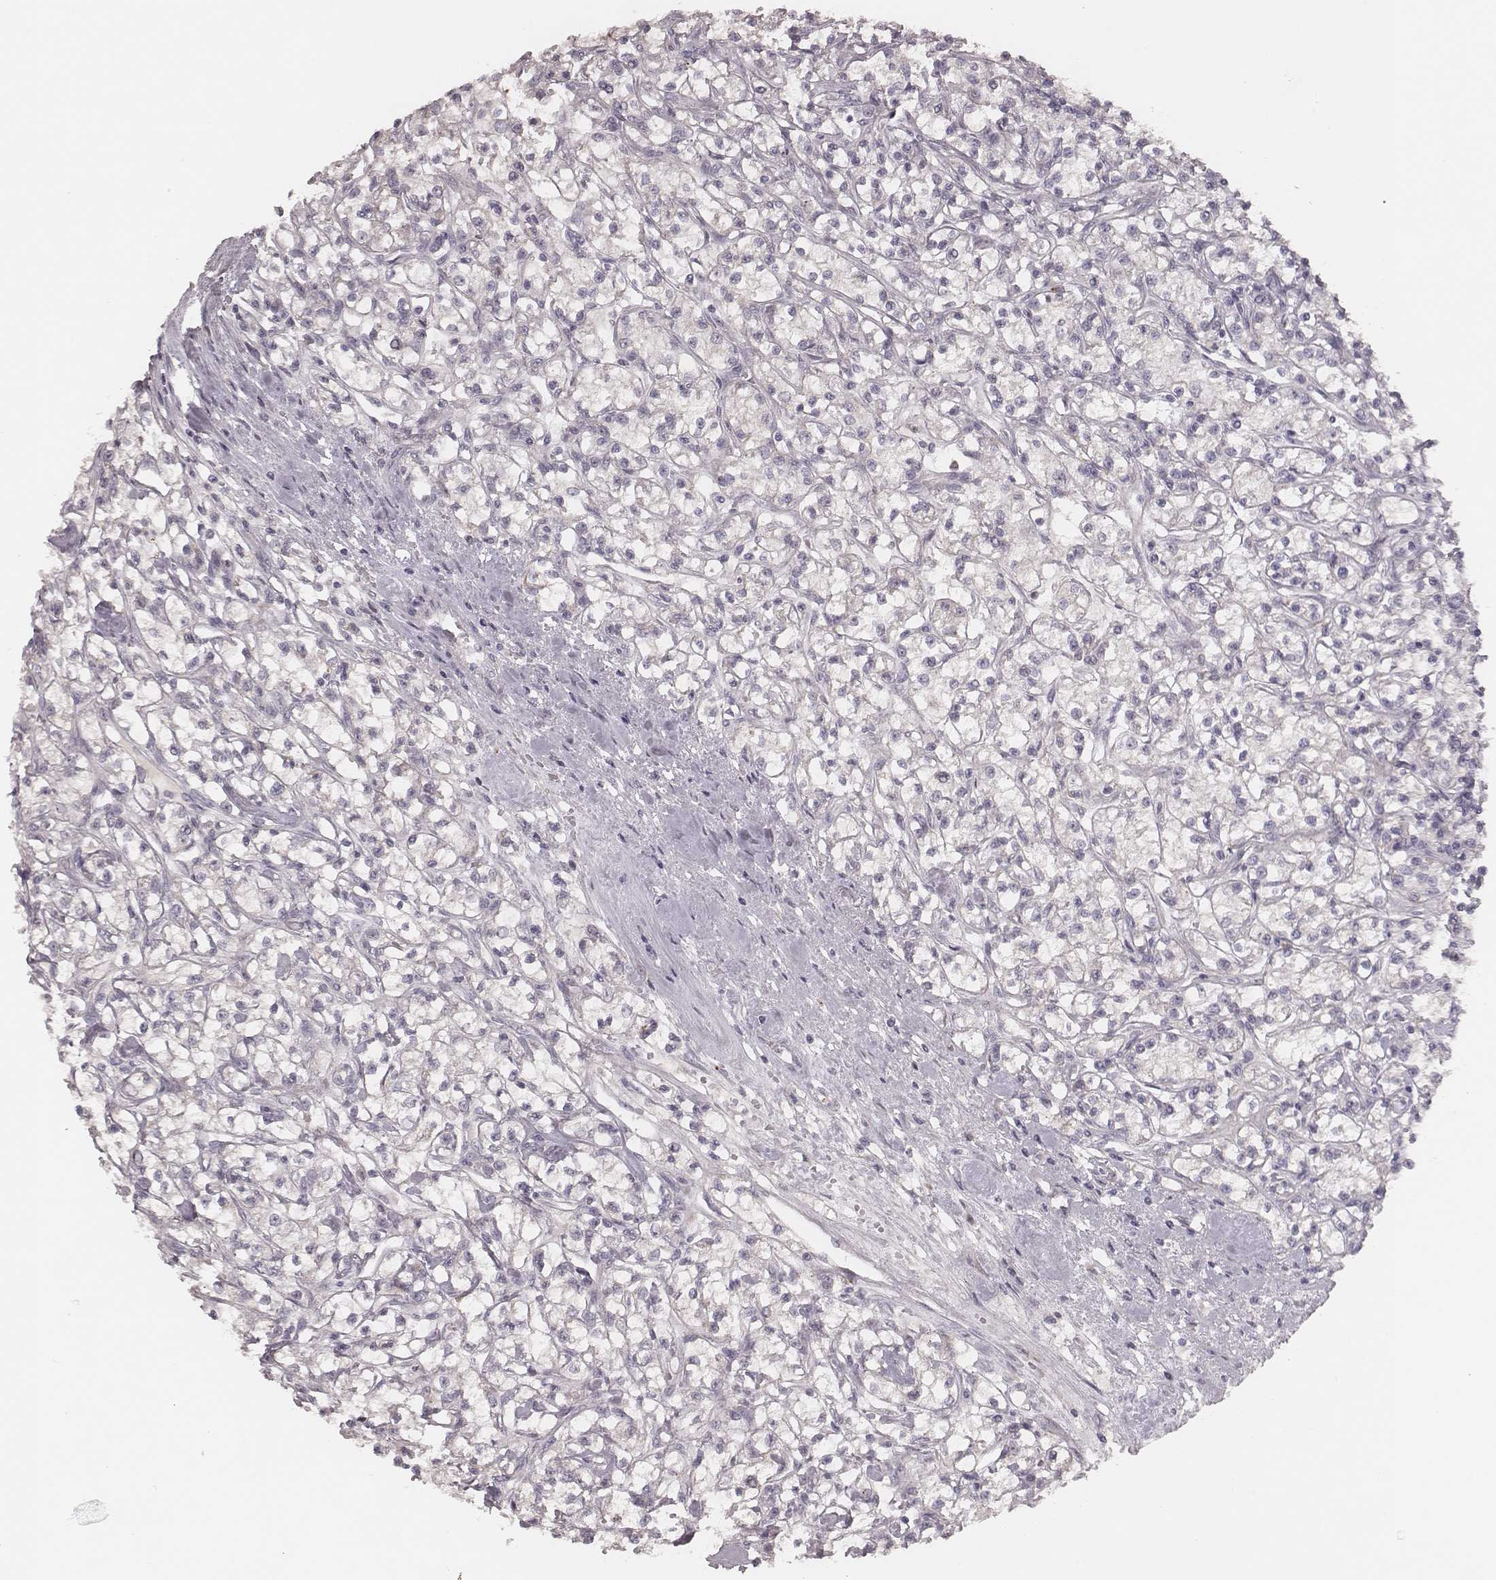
{"staining": {"intensity": "negative", "quantity": "none", "location": "none"}, "tissue": "renal cancer", "cell_type": "Tumor cells", "image_type": "cancer", "snomed": [{"axis": "morphology", "description": "Adenocarcinoma, NOS"}, {"axis": "topography", "description": "Kidney"}], "caption": "There is no significant staining in tumor cells of renal cancer. (Stains: DAB (3,3'-diaminobenzidine) immunohistochemistry (IHC) with hematoxylin counter stain, Microscopy: brightfield microscopy at high magnification).", "gene": "FAM13B", "patient": {"sex": "female", "age": 59}}